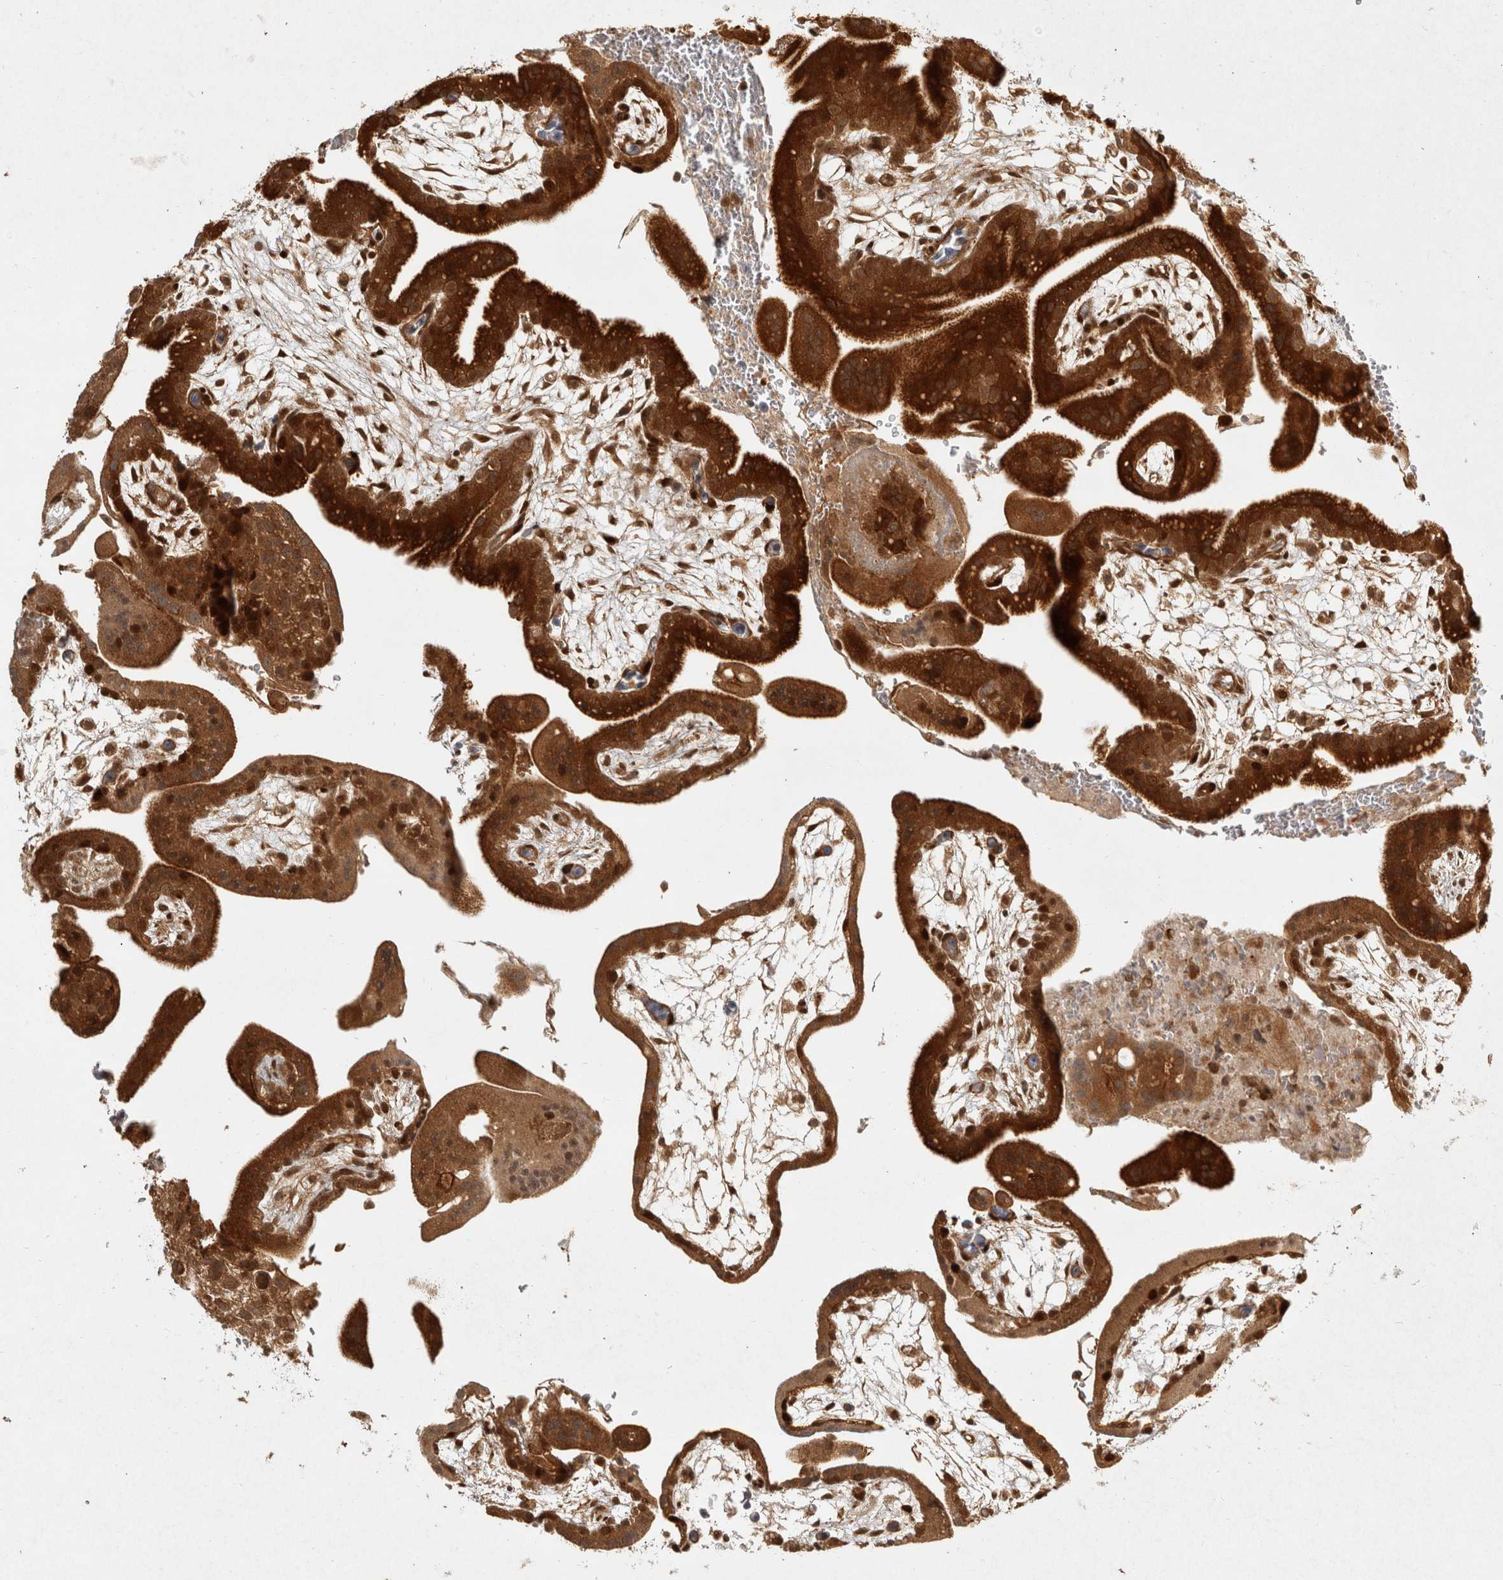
{"staining": {"intensity": "strong", "quantity": ">75%", "location": "cytoplasmic/membranous"}, "tissue": "placenta", "cell_type": "Decidual cells", "image_type": "normal", "snomed": [{"axis": "morphology", "description": "Normal tissue, NOS"}, {"axis": "topography", "description": "Placenta"}], "caption": "Brown immunohistochemical staining in normal human placenta reveals strong cytoplasmic/membranous positivity in approximately >75% of decidual cells.", "gene": "CAMSAP2", "patient": {"sex": "female", "age": 35}}